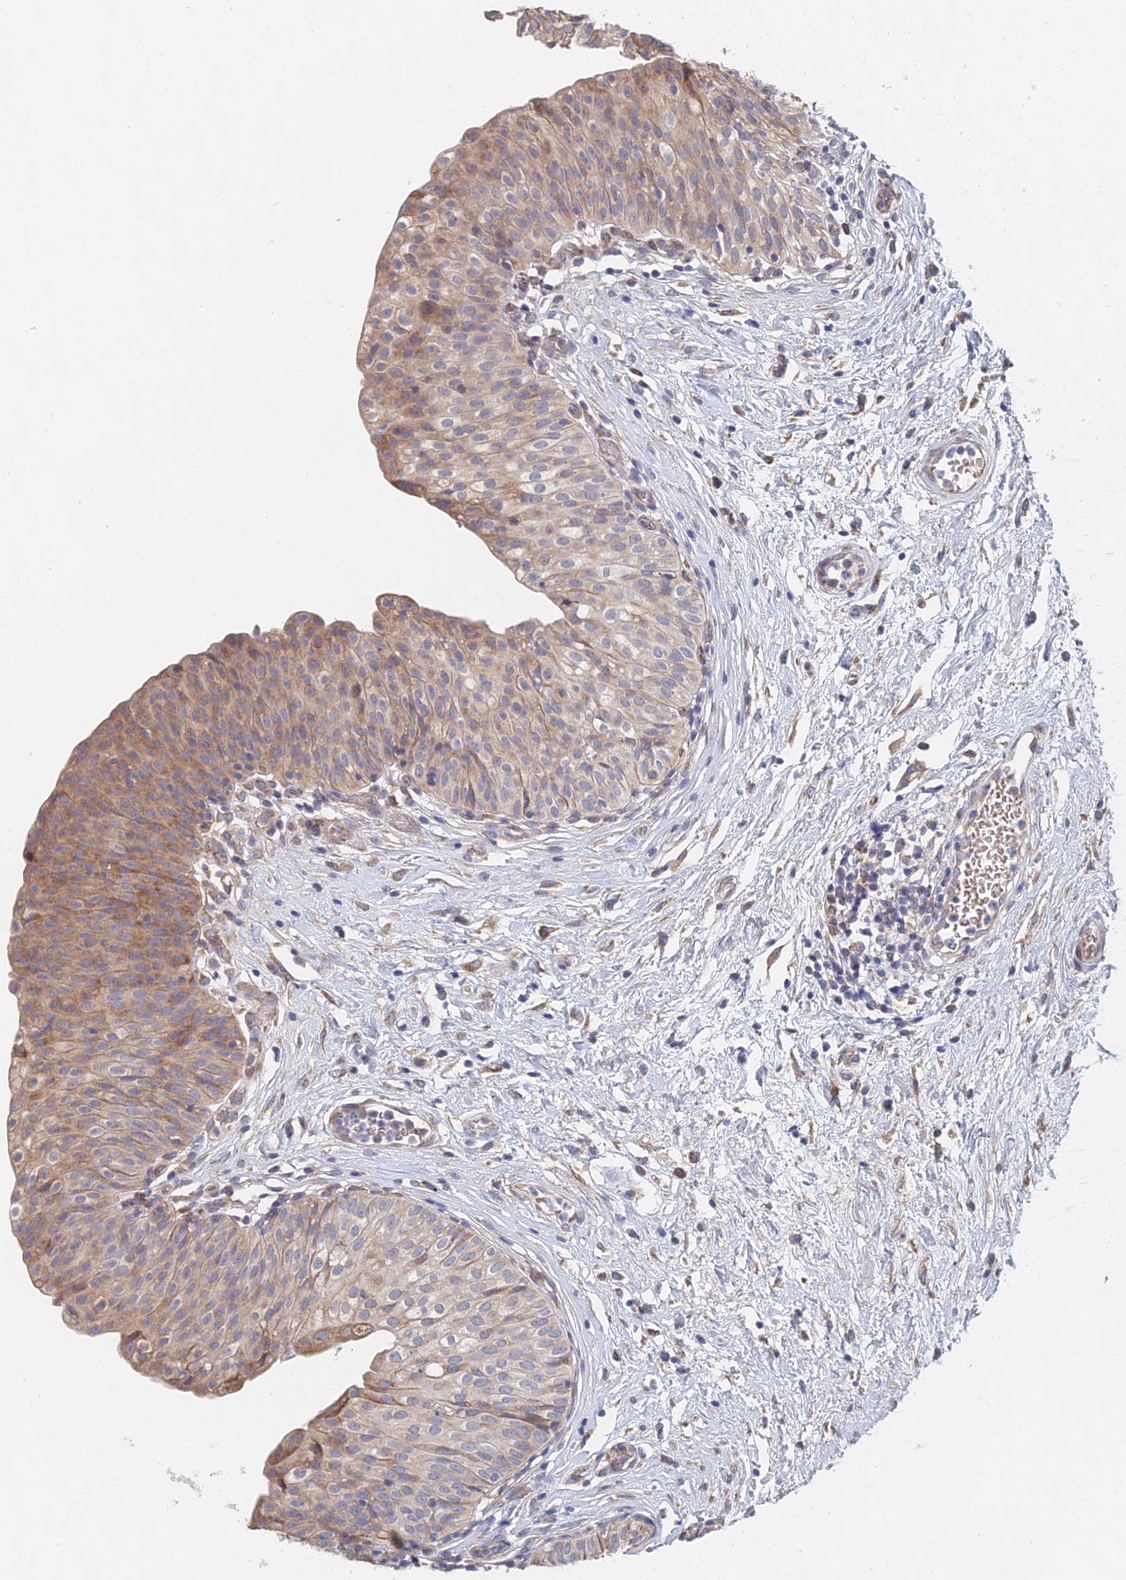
{"staining": {"intensity": "moderate", "quantity": ">75%", "location": "cytoplasmic/membranous"}, "tissue": "urinary bladder", "cell_type": "Urothelial cells", "image_type": "normal", "snomed": [{"axis": "morphology", "description": "Normal tissue, NOS"}, {"axis": "topography", "description": "Urinary bladder"}], "caption": "A histopathology image of urinary bladder stained for a protein exhibits moderate cytoplasmic/membranous brown staining in urothelial cells. (DAB (3,3'-diaminobenzidine) IHC with brightfield microscopy, high magnification).", "gene": "ELOF1", "patient": {"sex": "male", "age": 55}}